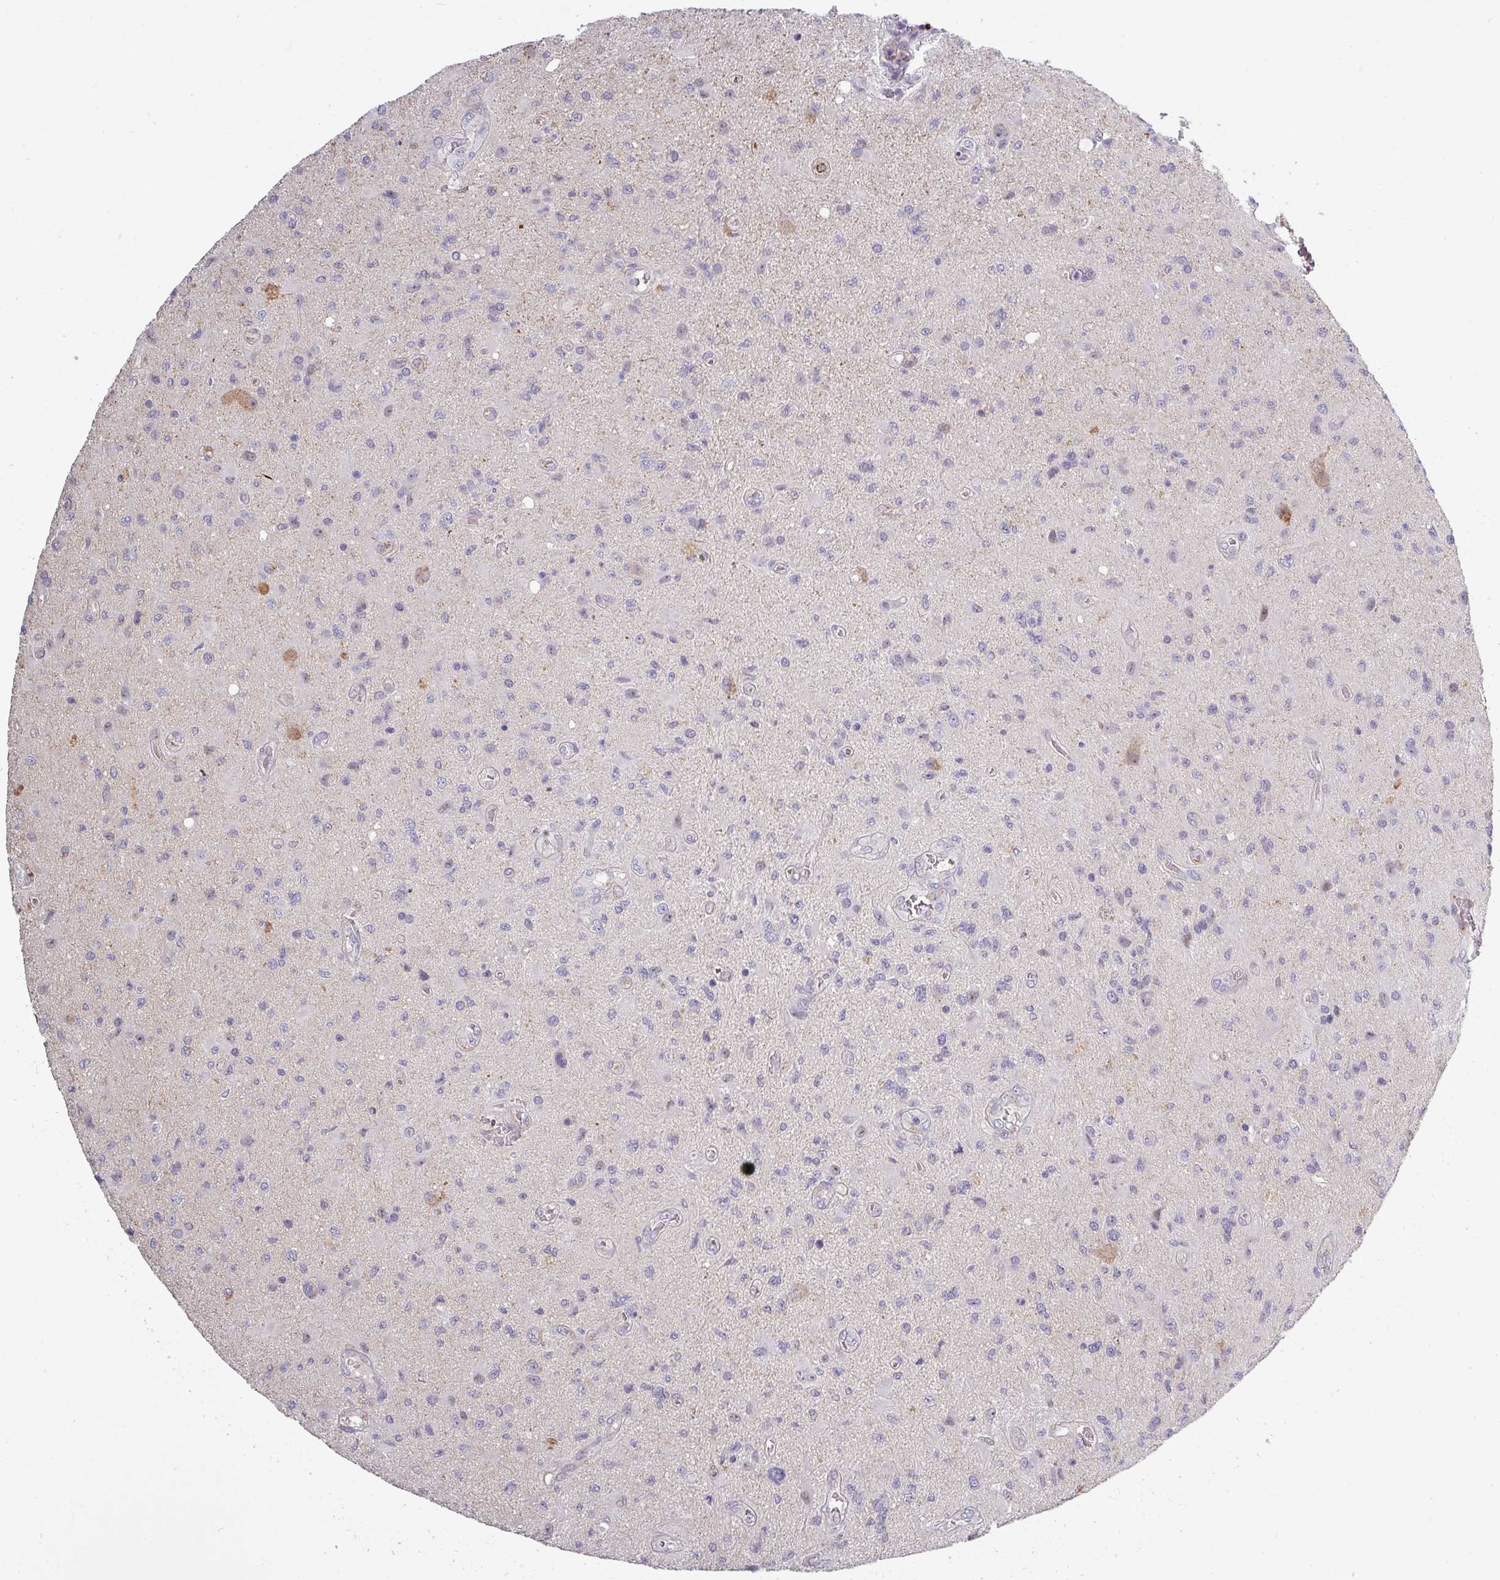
{"staining": {"intensity": "negative", "quantity": "none", "location": "none"}, "tissue": "glioma", "cell_type": "Tumor cells", "image_type": "cancer", "snomed": [{"axis": "morphology", "description": "Glioma, malignant, High grade"}, {"axis": "topography", "description": "Brain"}], "caption": "Human glioma stained for a protein using IHC reveals no staining in tumor cells.", "gene": "C2orf16", "patient": {"sex": "male", "age": 67}}